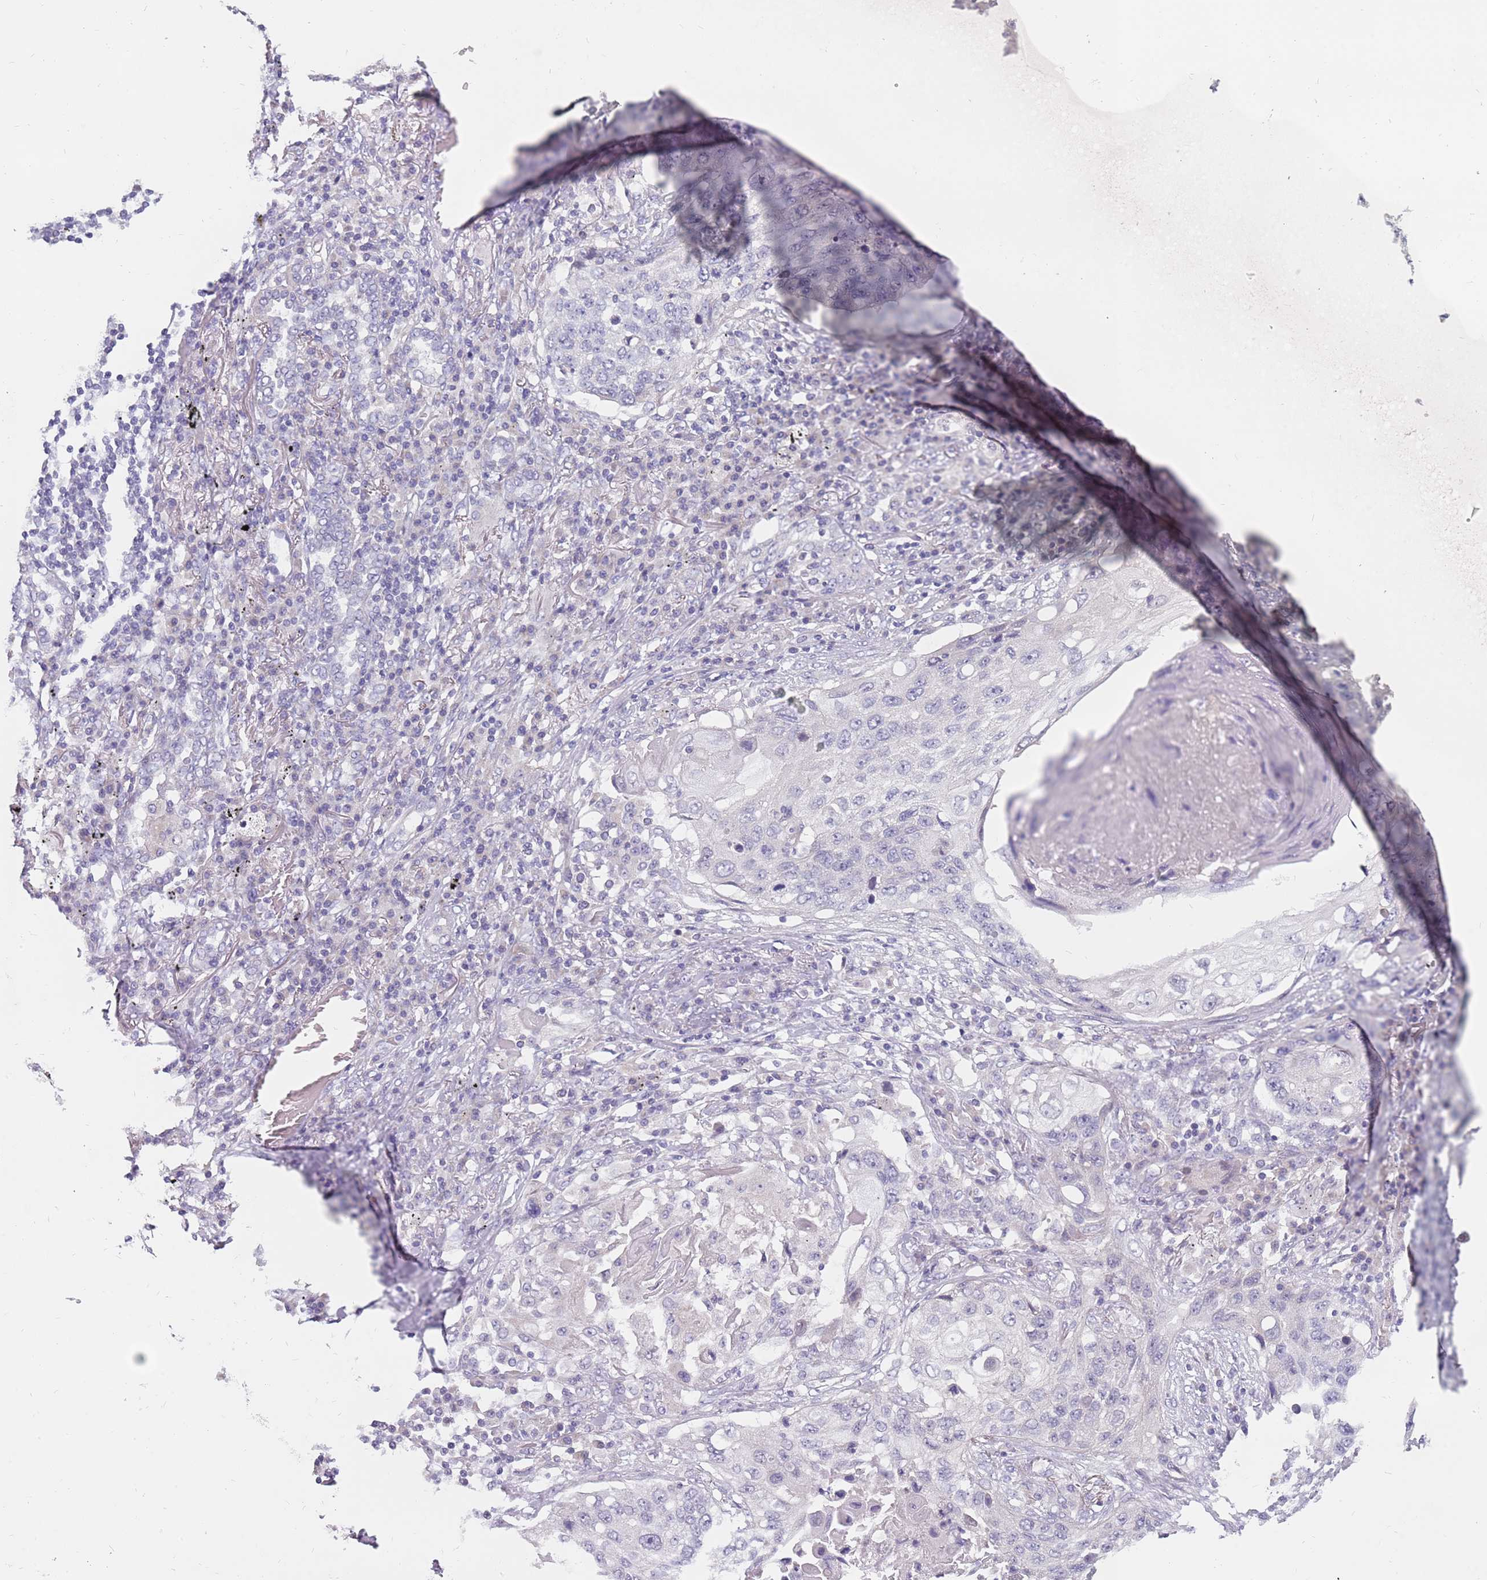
{"staining": {"intensity": "negative", "quantity": "none", "location": "none"}, "tissue": "lung cancer", "cell_type": "Tumor cells", "image_type": "cancer", "snomed": [{"axis": "morphology", "description": "Squamous cell carcinoma, NOS"}, {"axis": "topography", "description": "Lung"}], "caption": "An image of lung squamous cell carcinoma stained for a protein shows no brown staining in tumor cells.", "gene": "CMTR2", "patient": {"sex": "female", "age": 63}}